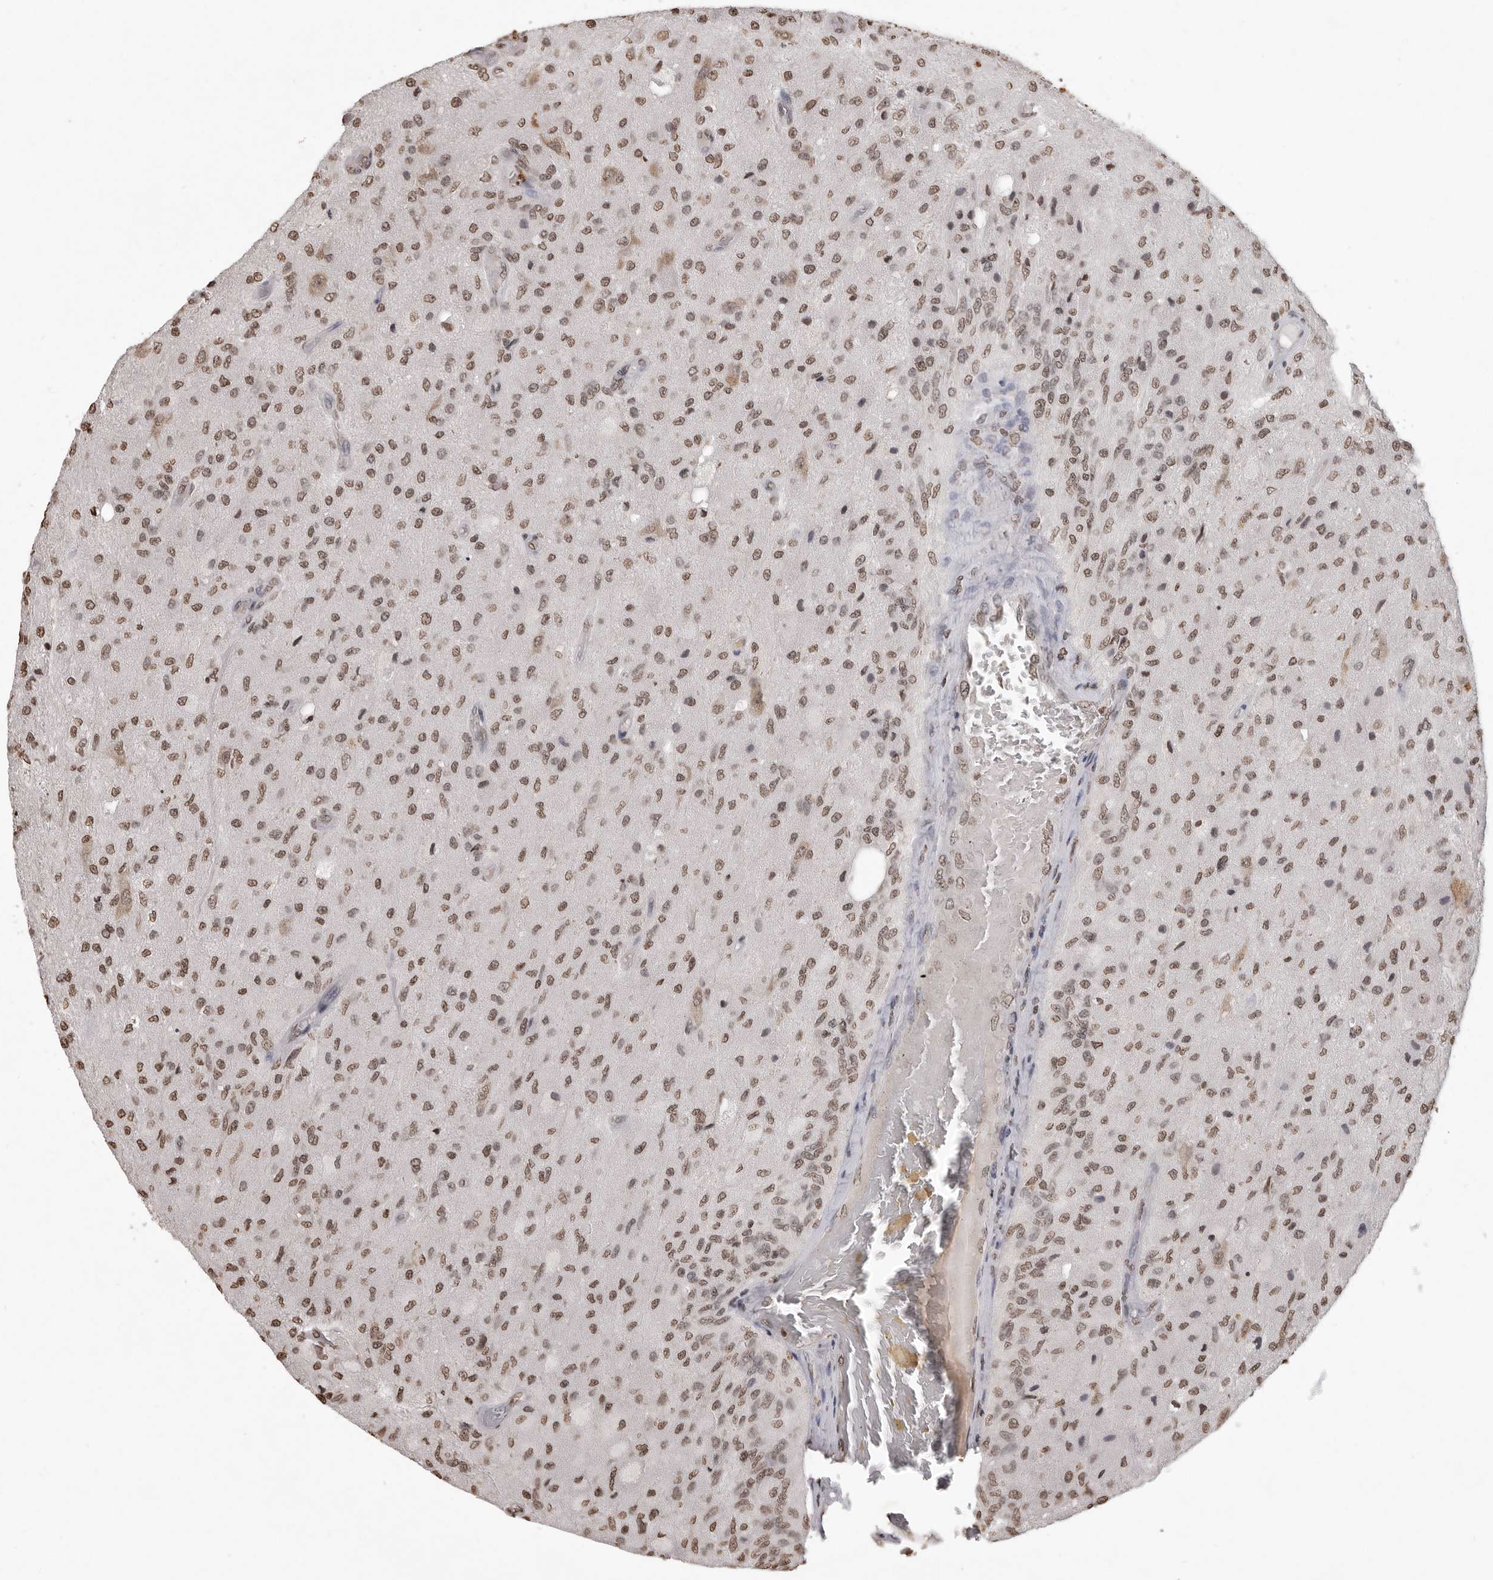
{"staining": {"intensity": "moderate", "quantity": ">75%", "location": "nuclear"}, "tissue": "glioma", "cell_type": "Tumor cells", "image_type": "cancer", "snomed": [{"axis": "morphology", "description": "Normal tissue, NOS"}, {"axis": "morphology", "description": "Glioma, malignant, High grade"}, {"axis": "topography", "description": "Cerebral cortex"}], "caption": "Protein expression analysis of human glioma reveals moderate nuclear positivity in approximately >75% of tumor cells.", "gene": "WDR45", "patient": {"sex": "male", "age": 77}}